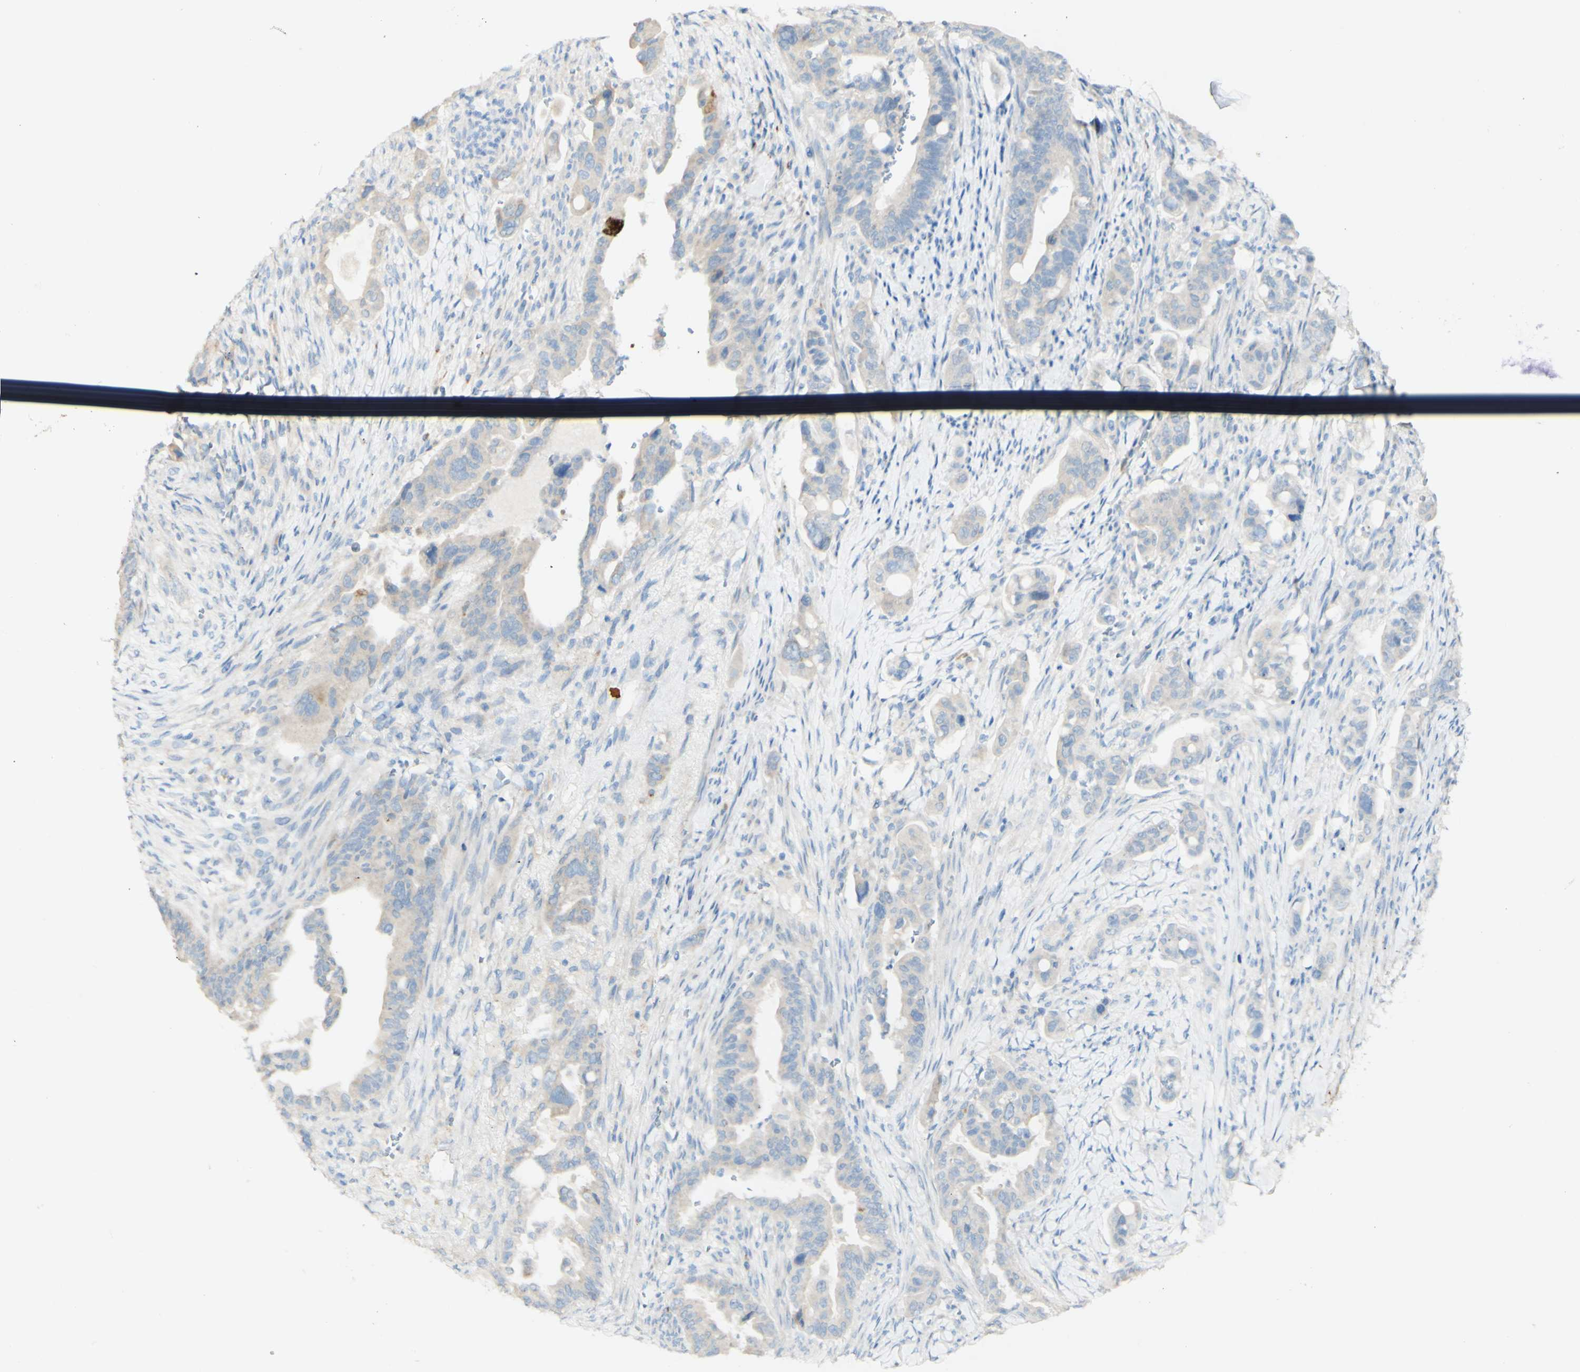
{"staining": {"intensity": "weak", "quantity": "<25%", "location": "cytoplasmic/membranous"}, "tissue": "pancreatic cancer", "cell_type": "Tumor cells", "image_type": "cancer", "snomed": [{"axis": "morphology", "description": "Adenocarcinoma, NOS"}, {"axis": "topography", "description": "Pancreas"}], "caption": "IHC photomicrograph of human adenocarcinoma (pancreatic) stained for a protein (brown), which demonstrates no expression in tumor cells.", "gene": "FGF4", "patient": {"sex": "male", "age": 70}}